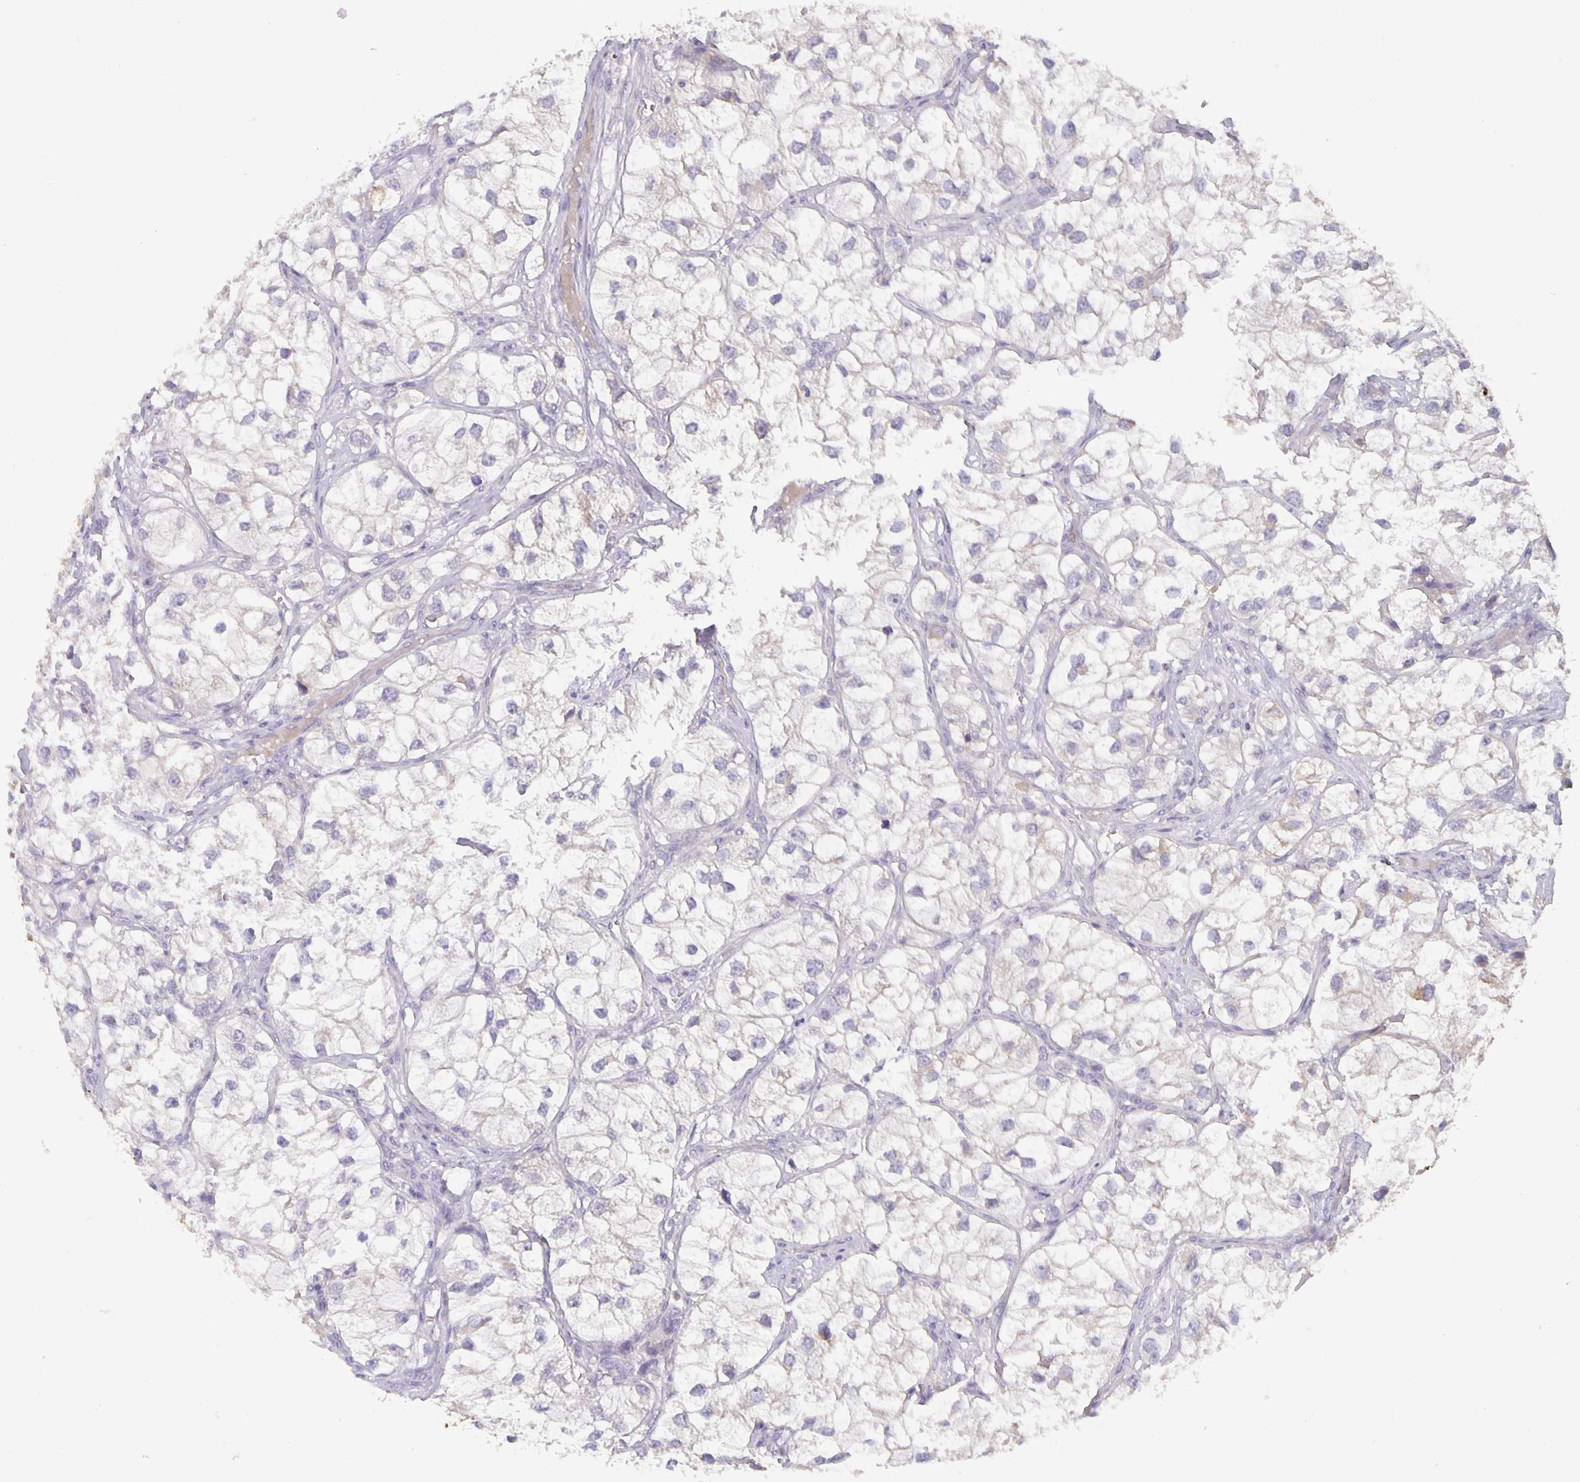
{"staining": {"intensity": "negative", "quantity": "none", "location": "none"}, "tissue": "renal cancer", "cell_type": "Tumor cells", "image_type": "cancer", "snomed": [{"axis": "morphology", "description": "Adenocarcinoma, NOS"}, {"axis": "topography", "description": "Kidney"}], "caption": "Adenocarcinoma (renal) was stained to show a protein in brown. There is no significant expression in tumor cells. (DAB (3,3'-diaminobenzidine) immunohistochemistry with hematoxylin counter stain).", "gene": "GDF15", "patient": {"sex": "male", "age": 59}}